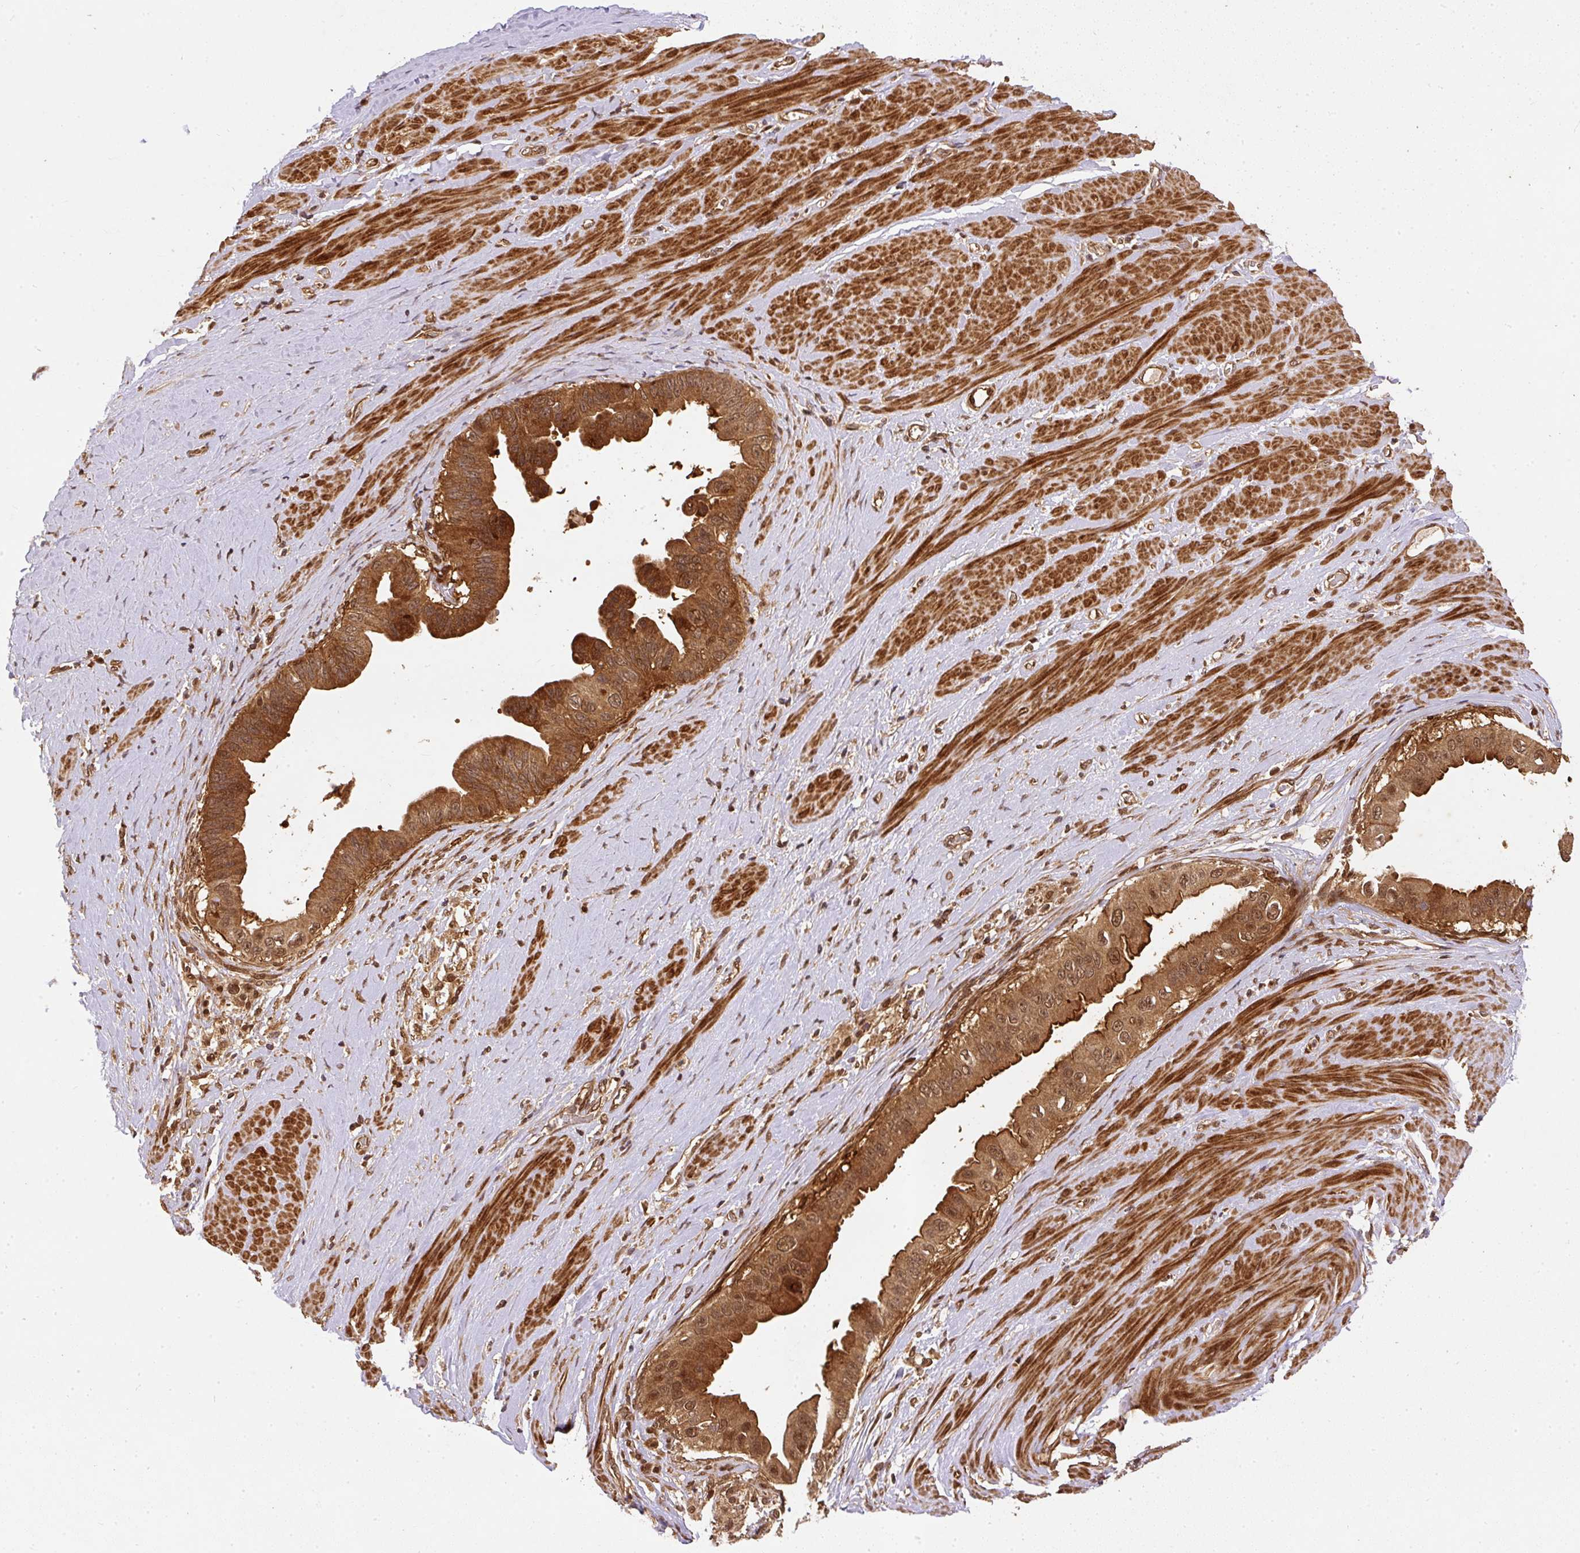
{"staining": {"intensity": "strong", "quantity": ">75%", "location": "cytoplasmic/membranous,nuclear"}, "tissue": "pancreatic cancer", "cell_type": "Tumor cells", "image_type": "cancer", "snomed": [{"axis": "morphology", "description": "Adenocarcinoma, NOS"}, {"axis": "topography", "description": "Pancreas"}], "caption": "High-power microscopy captured an immunohistochemistry micrograph of pancreatic cancer (adenocarcinoma), revealing strong cytoplasmic/membranous and nuclear positivity in about >75% of tumor cells. (Brightfield microscopy of DAB IHC at high magnification).", "gene": "PSMD1", "patient": {"sex": "female", "age": 56}}